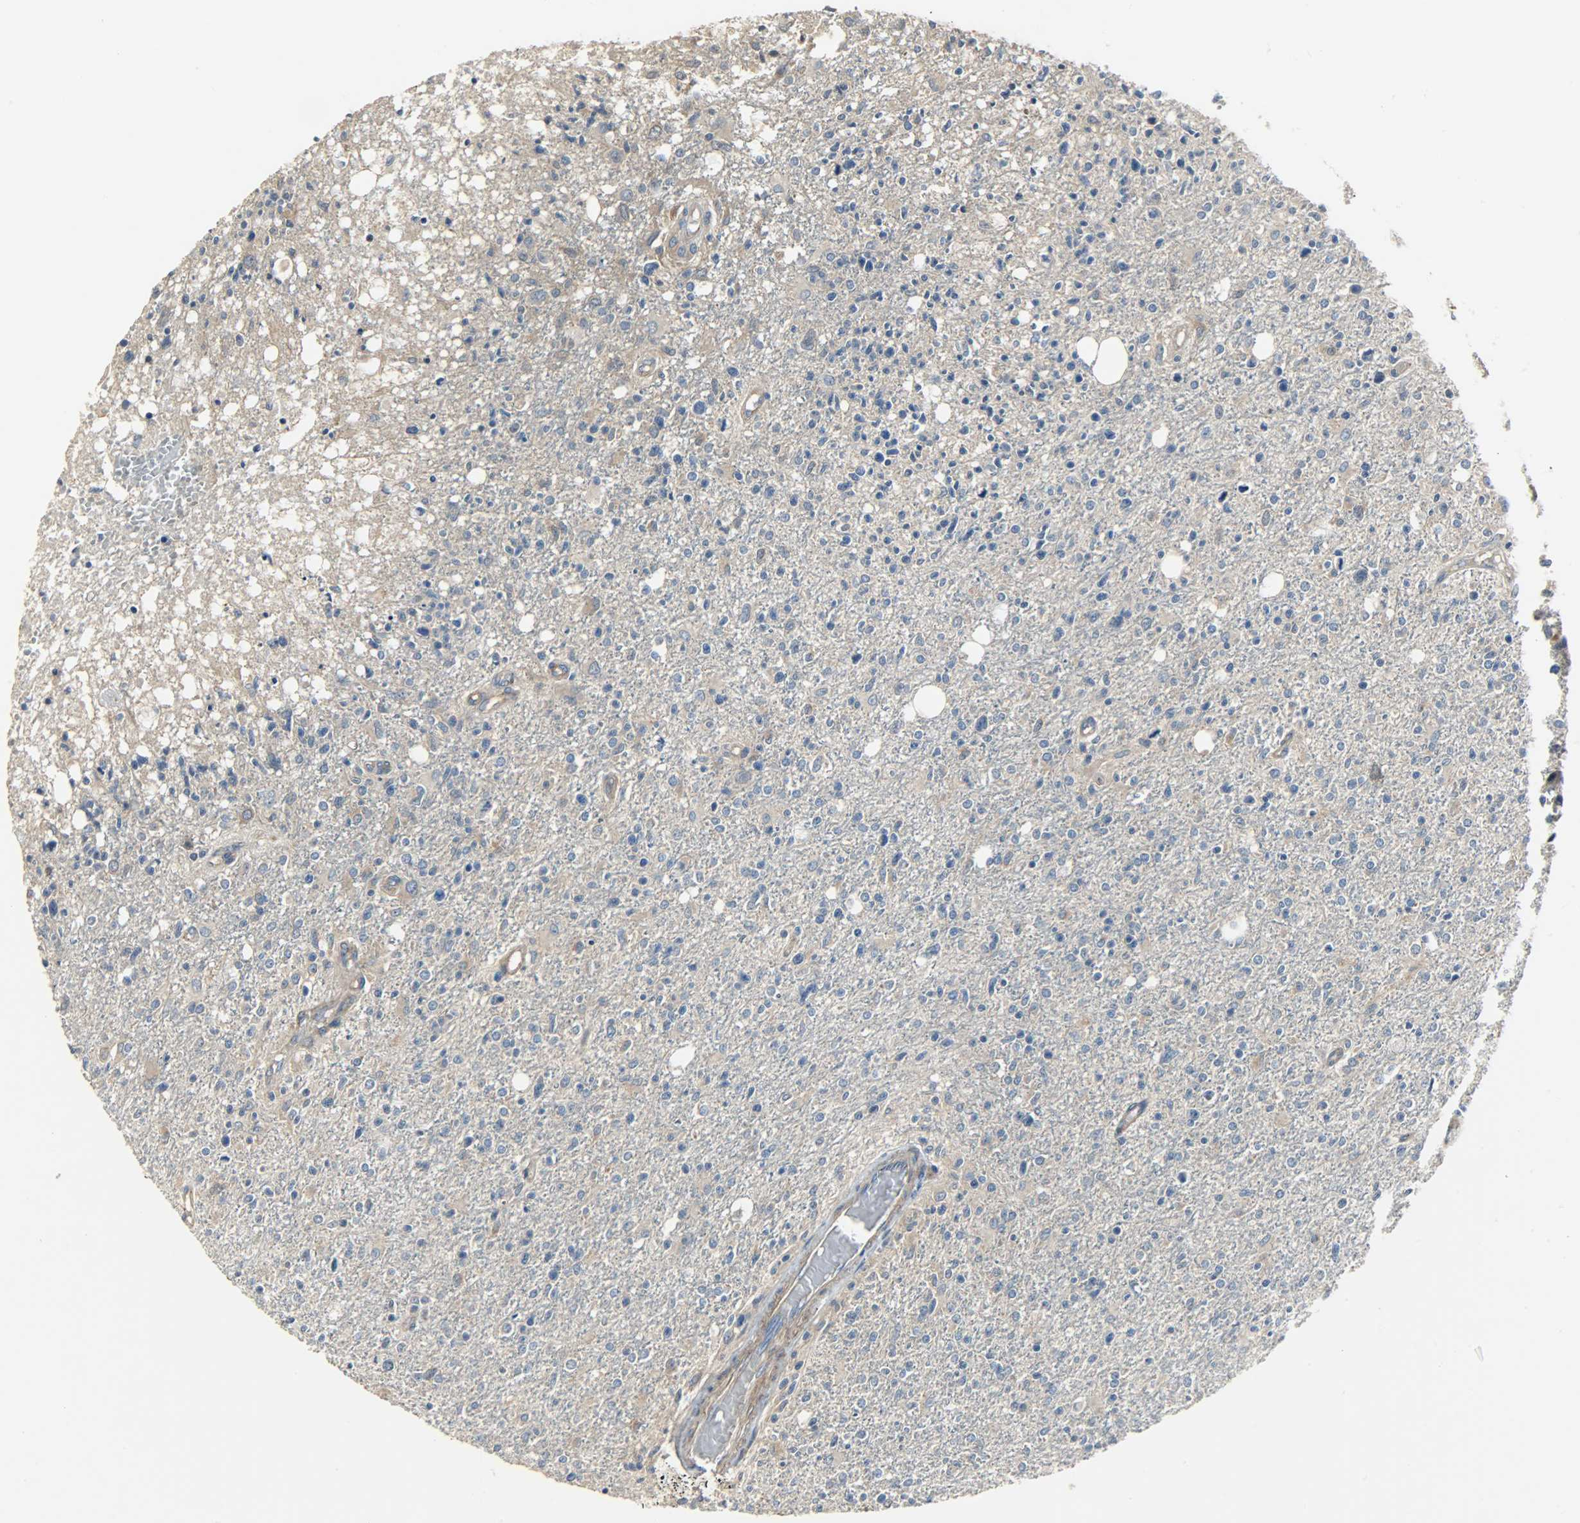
{"staining": {"intensity": "weak", "quantity": ">75%", "location": "cytoplasmic/membranous"}, "tissue": "glioma", "cell_type": "Tumor cells", "image_type": "cancer", "snomed": [{"axis": "morphology", "description": "Glioma, malignant, High grade"}, {"axis": "topography", "description": "Cerebral cortex"}], "caption": "Protein positivity by immunohistochemistry displays weak cytoplasmic/membranous positivity in approximately >75% of tumor cells in malignant high-grade glioma.", "gene": "KIAA1217", "patient": {"sex": "male", "age": 76}}